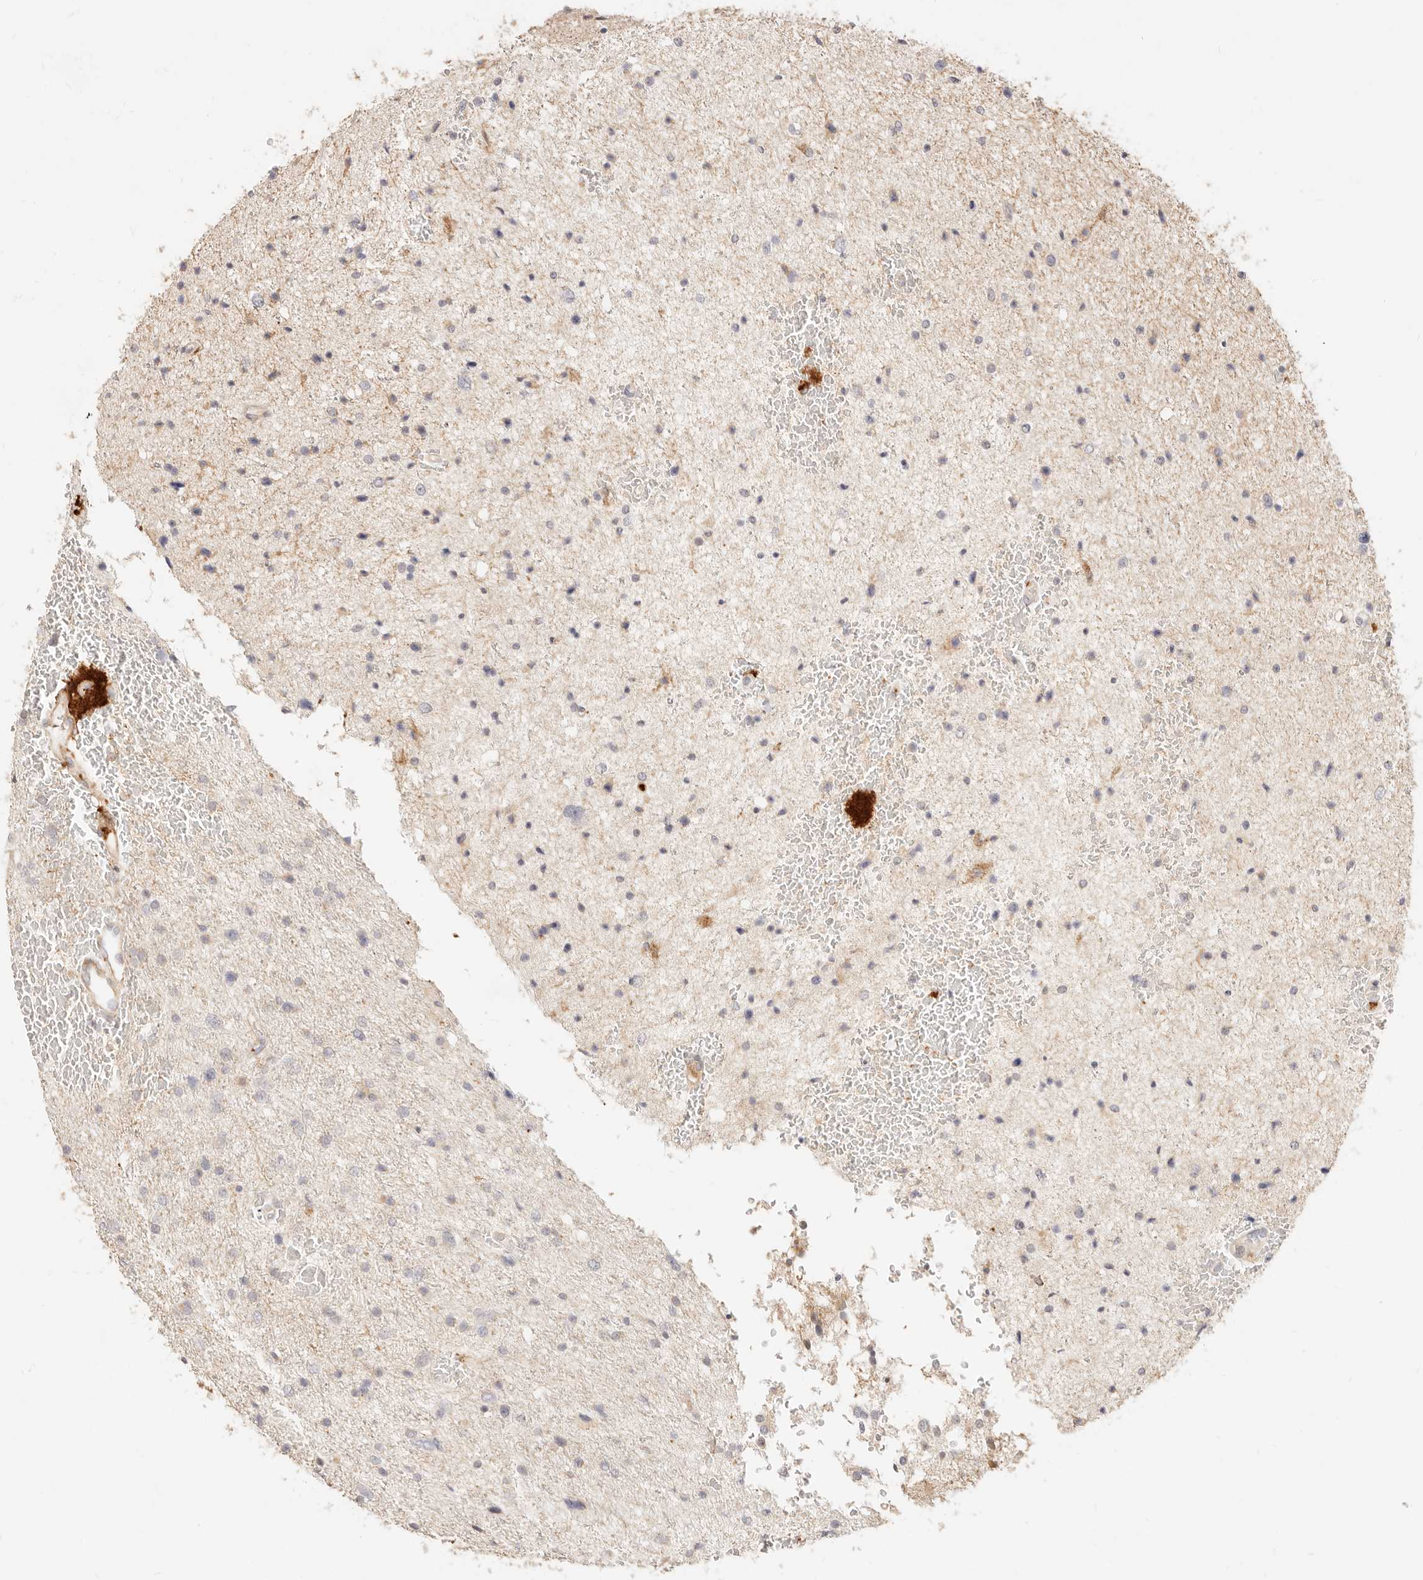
{"staining": {"intensity": "weak", "quantity": "<25%", "location": "cytoplasmic/membranous"}, "tissue": "glioma", "cell_type": "Tumor cells", "image_type": "cancer", "snomed": [{"axis": "morphology", "description": "Glioma, malignant, Low grade"}, {"axis": "topography", "description": "Cerebral cortex"}], "caption": "An immunohistochemistry (IHC) histopathology image of malignant low-grade glioma is shown. There is no staining in tumor cells of malignant low-grade glioma.", "gene": "UBXN10", "patient": {"sex": "female", "age": 39}}